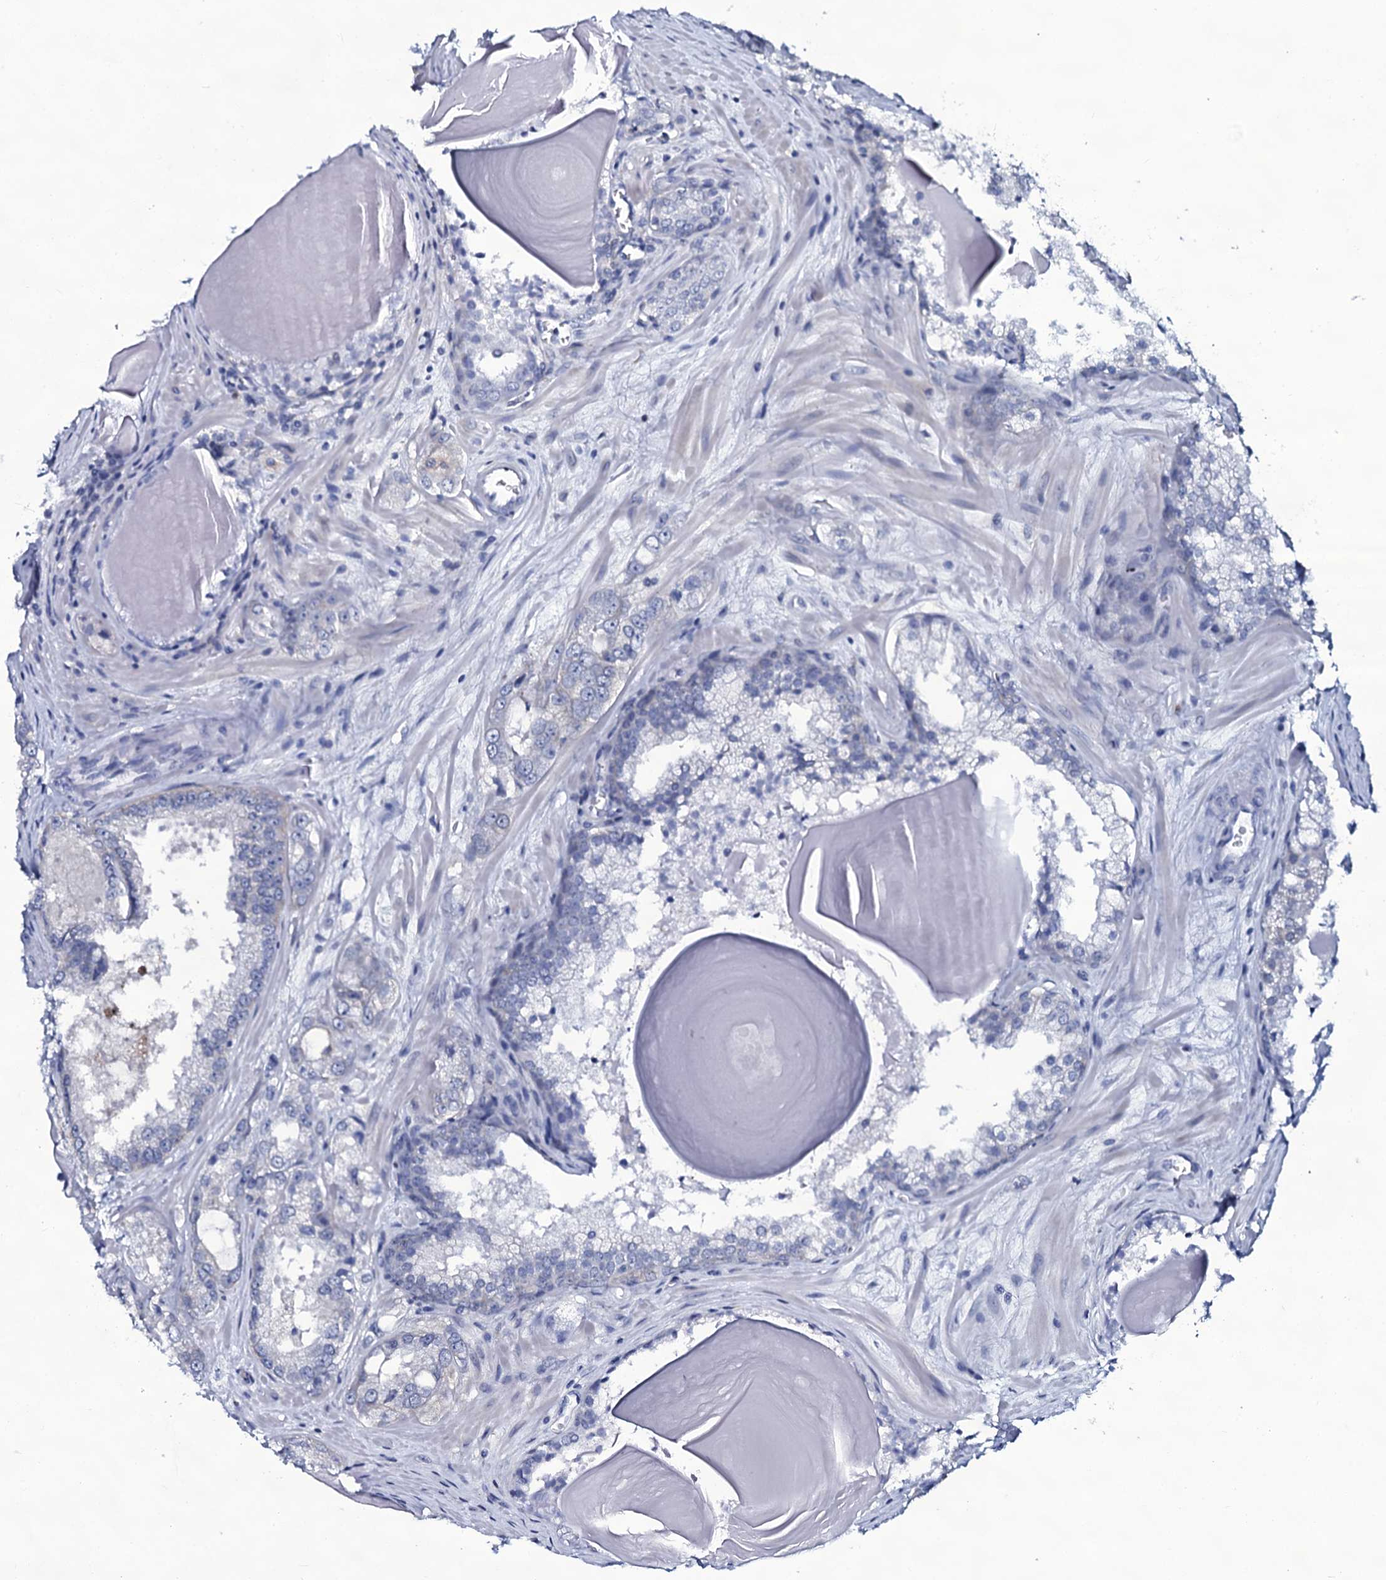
{"staining": {"intensity": "negative", "quantity": "none", "location": "none"}, "tissue": "prostate cancer", "cell_type": "Tumor cells", "image_type": "cancer", "snomed": [{"axis": "morphology", "description": "Adenocarcinoma, Low grade"}, {"axis": "topography", "description": "Prostate"}], "caption": "Immunohistochemistry (IHC) image of neoplastic tissue: human prostate adenocarcinoma (low-grade) stained with DAB (3,3'-diaminobenzidine) reveals no significant protein expression in tumor cells. (DAB (3,3'-diaminobenzidine) immunohistochemistry (IHC), high magnification).", "gene": "SLC4A7", "patient": {"sex": "male", "age": 47}}